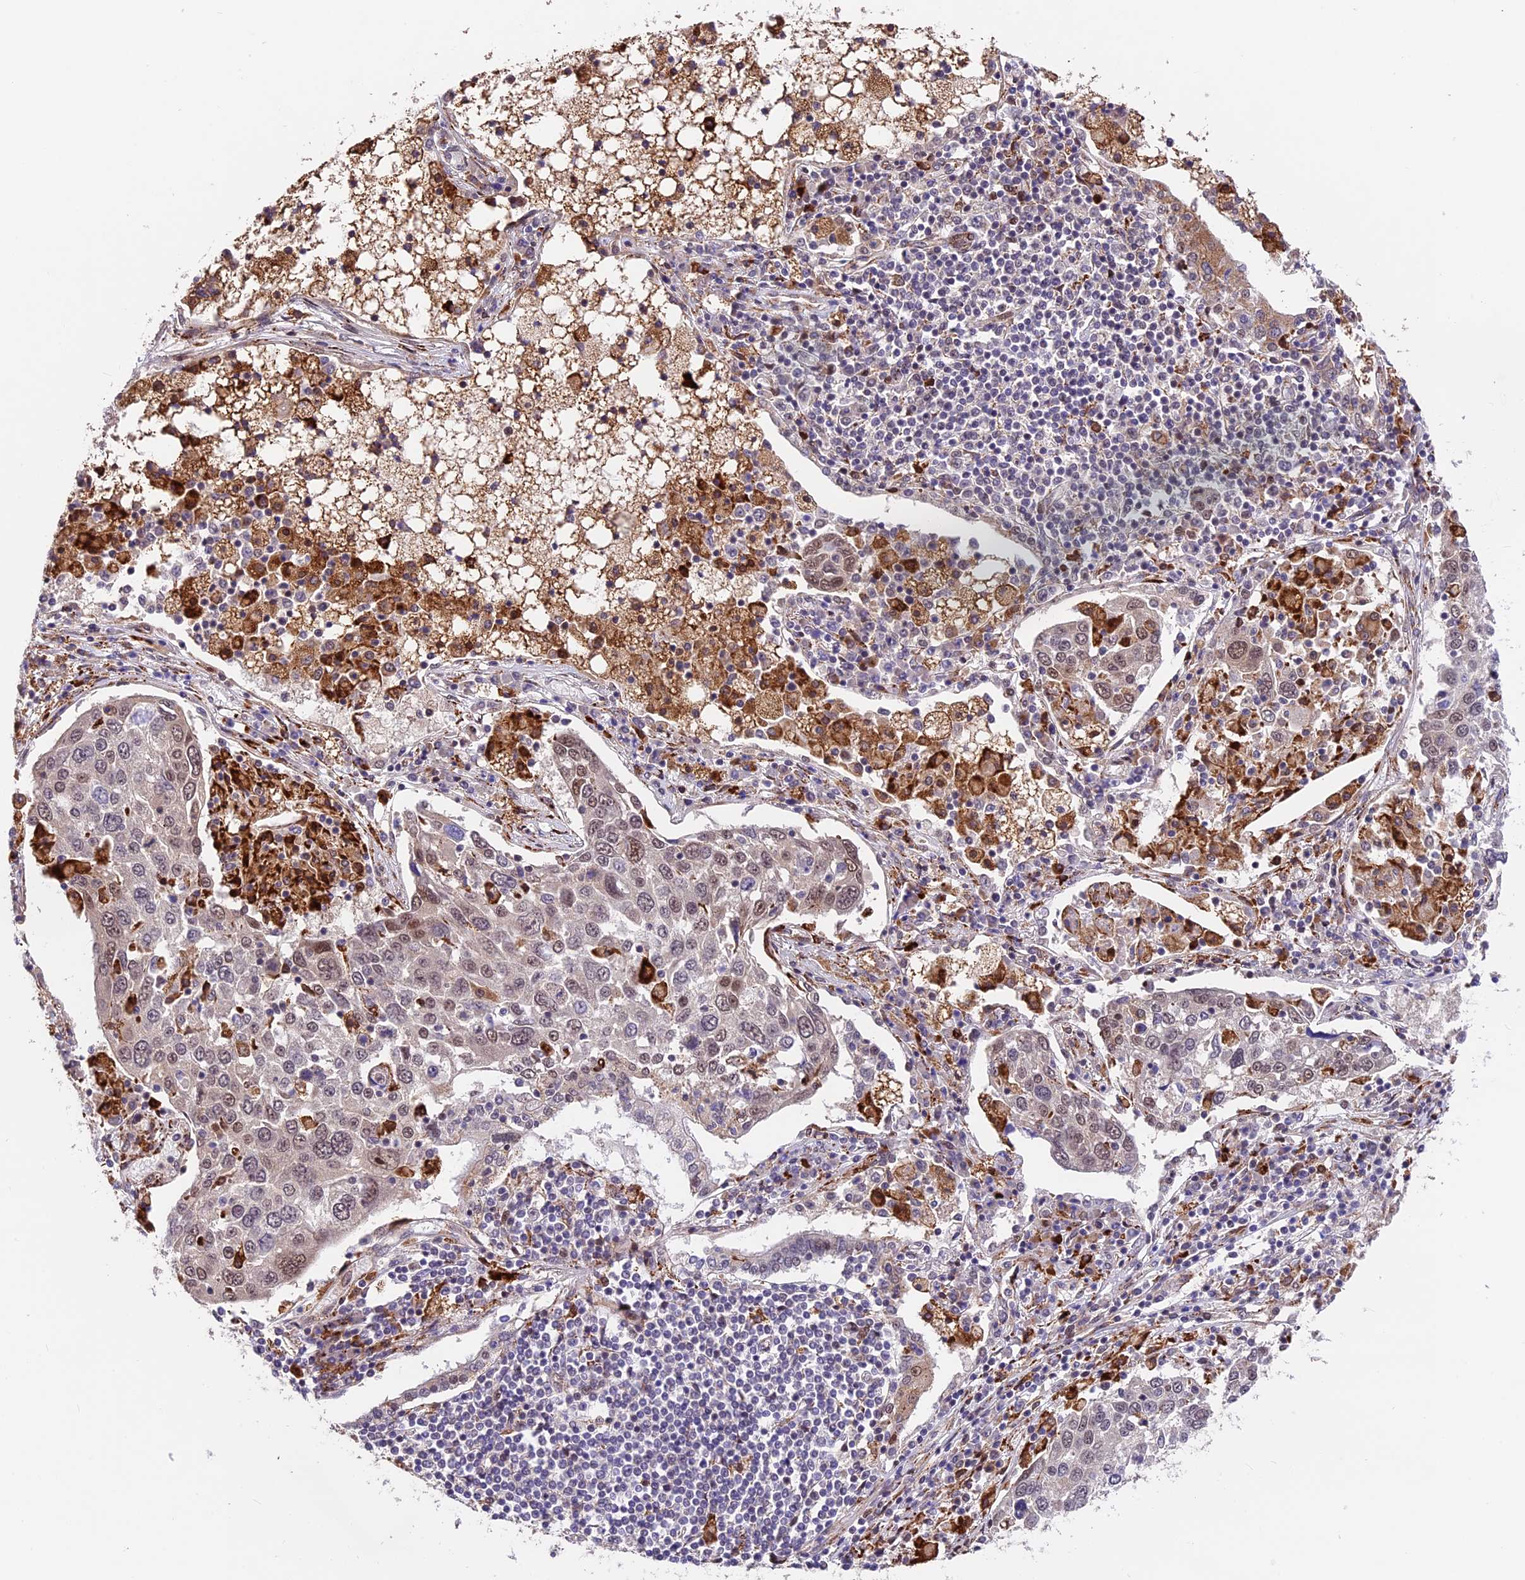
{"staining": {"intensity": "moderate", "quantity": "<25%", "location": "nuclear"}, "tissue": "lung cancer", "cell_type": "Tumor cells", "image_type": "cancer", "snomed": [{"axis": "morphology", "description": "Squamous cell carcinoma, NOS"}, {"axis": "topography", "description": "Lung"}], "caption": "Brown immunohistochemical staining in lung cancer (squamous cell carcinoma) reveals moderate nuclear positivity in approximately <25% of tumor cells.", "gene": "FBXO45", "patient": {"sex": "male", "age": 65}}